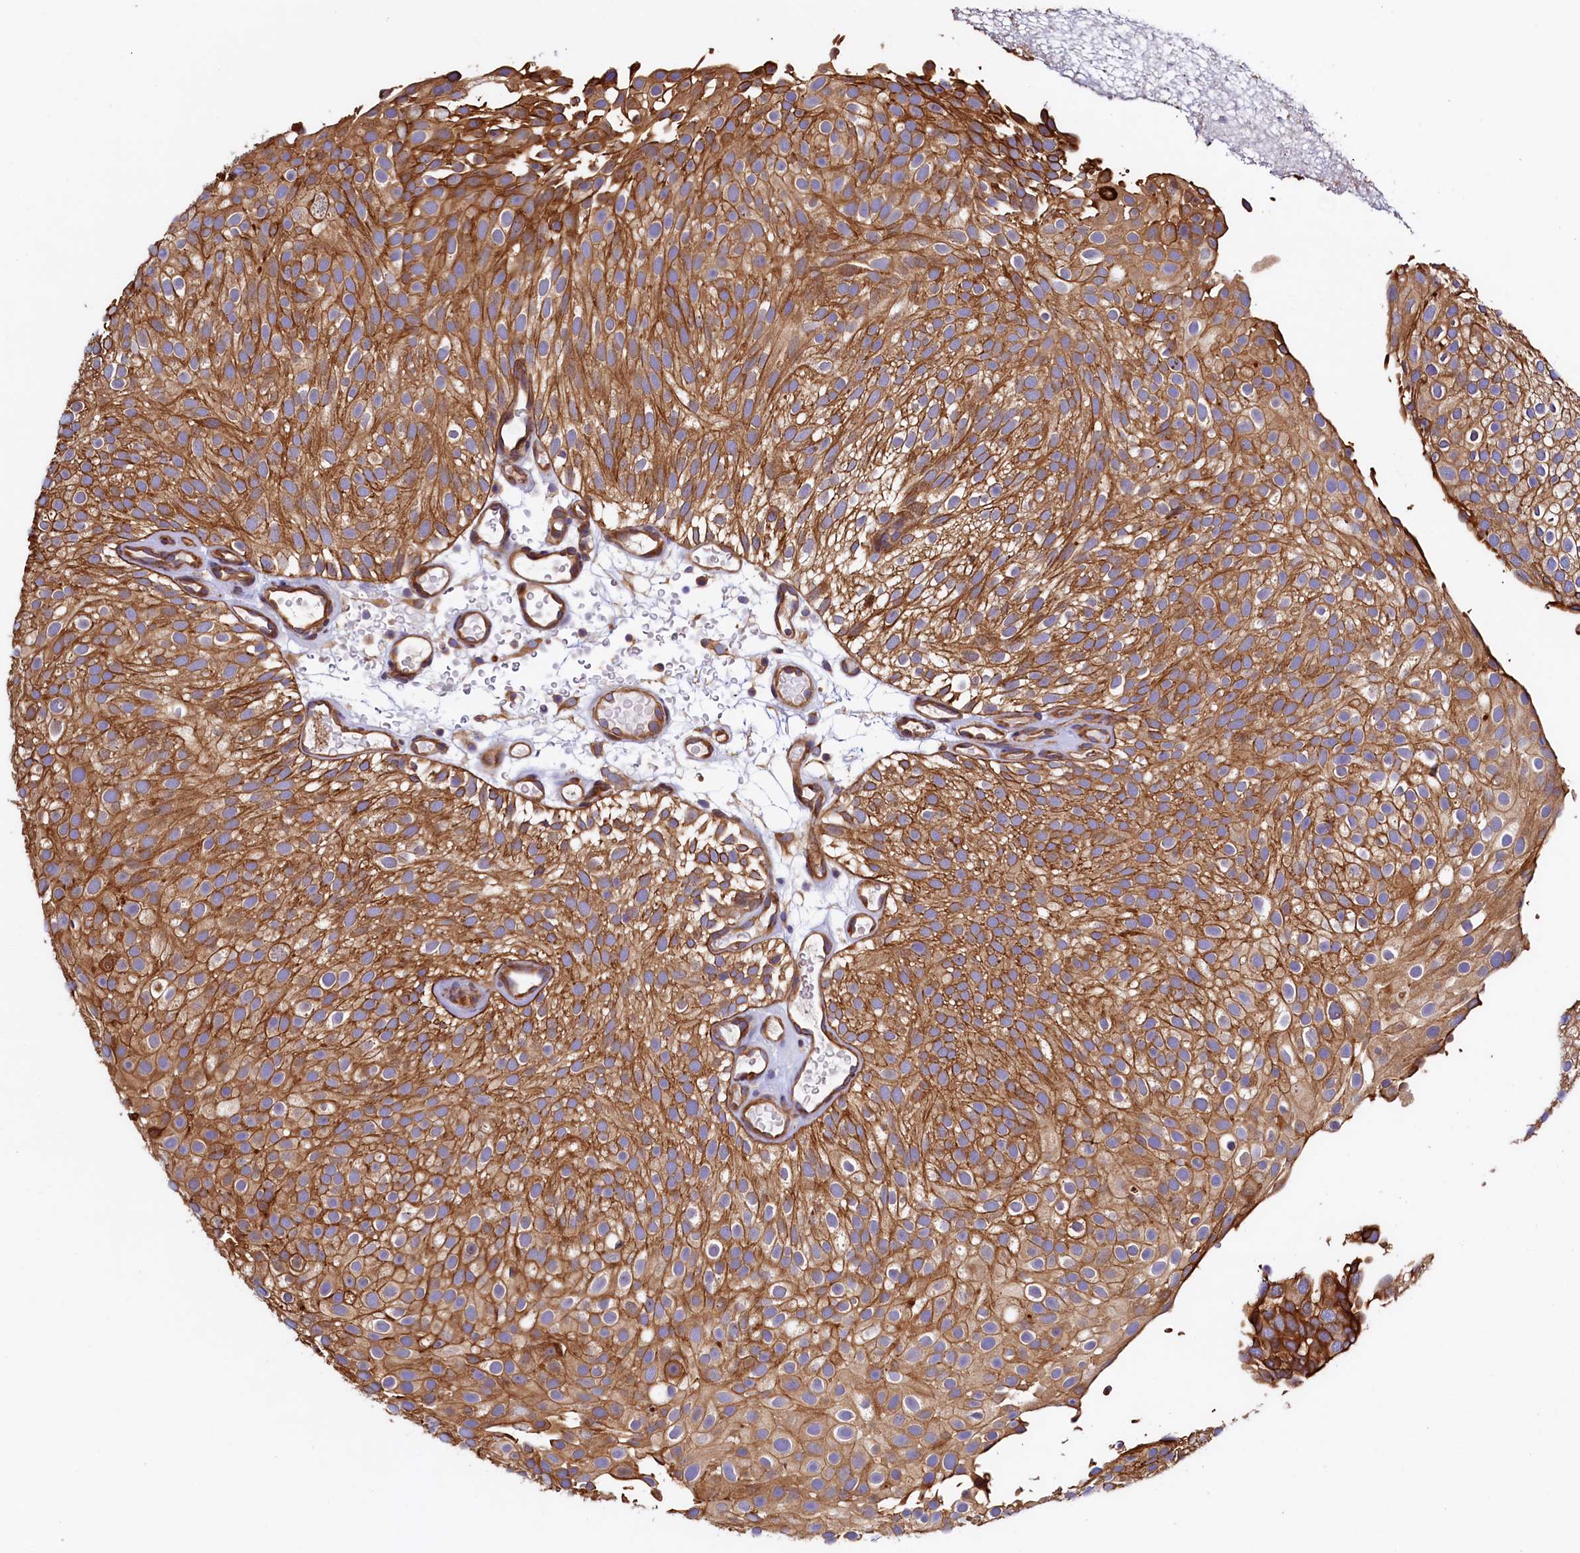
{"staining": {"intensity": "strong", "quantity": ">75%", "location": "cytoplasmic/membranous"}, "tissue": "urothelial cancer", "cell_type": "Tumor cells", "image_type": "cancer", "snomed": [{"axis": "morphology", "description": "Urothelial carcinoma, Low grade"}, {"axis": "topography", "description": "Urinary bladder"}], "caption": "Brown immunohistochemical staining in human urothelial cancer shows strong cytoplasmic/membranous expression in about >75% of tumor cells.", "gene": "ATXN2L", "patient": {"sex": "male", "age": 78}}